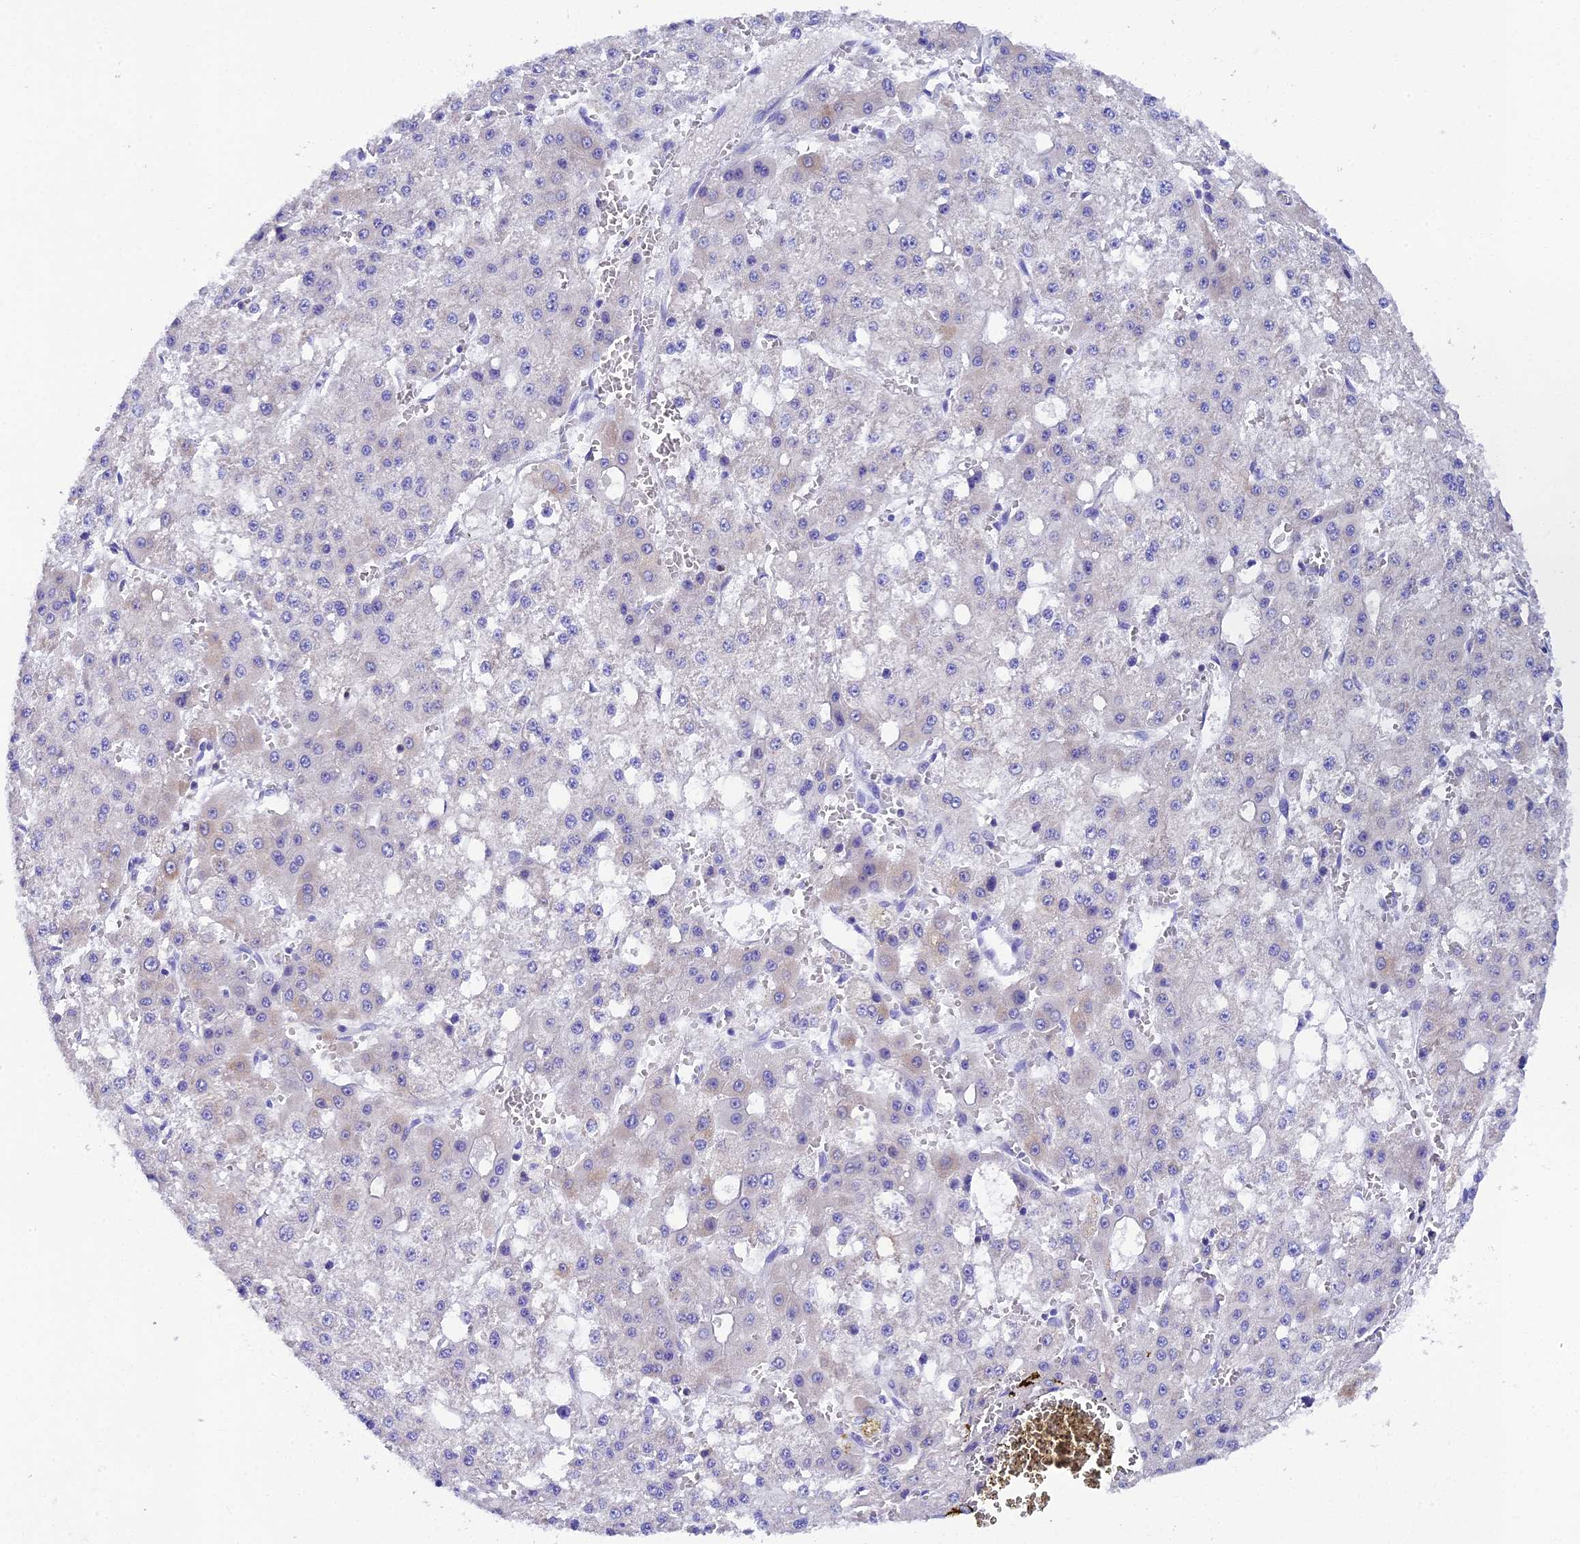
{"staining": {"intensity": "negative", "quantity": "none", "location": "none"}, "tissue": "liver cancer", "cell_type": "Tumor cells", "image_type": "cancer", "snomed": [{"axis": "morphology", "description": "Carcinoma, Hepatocellular, NOS"}, {"axis": "topography", "description": "Liver"}], "caption": "Tumor cells are negative for brown protein staining in liver hepatocellular carcinoma.", "gene": "FKBP11", "patient": {"sex": "male", "age": 47}}